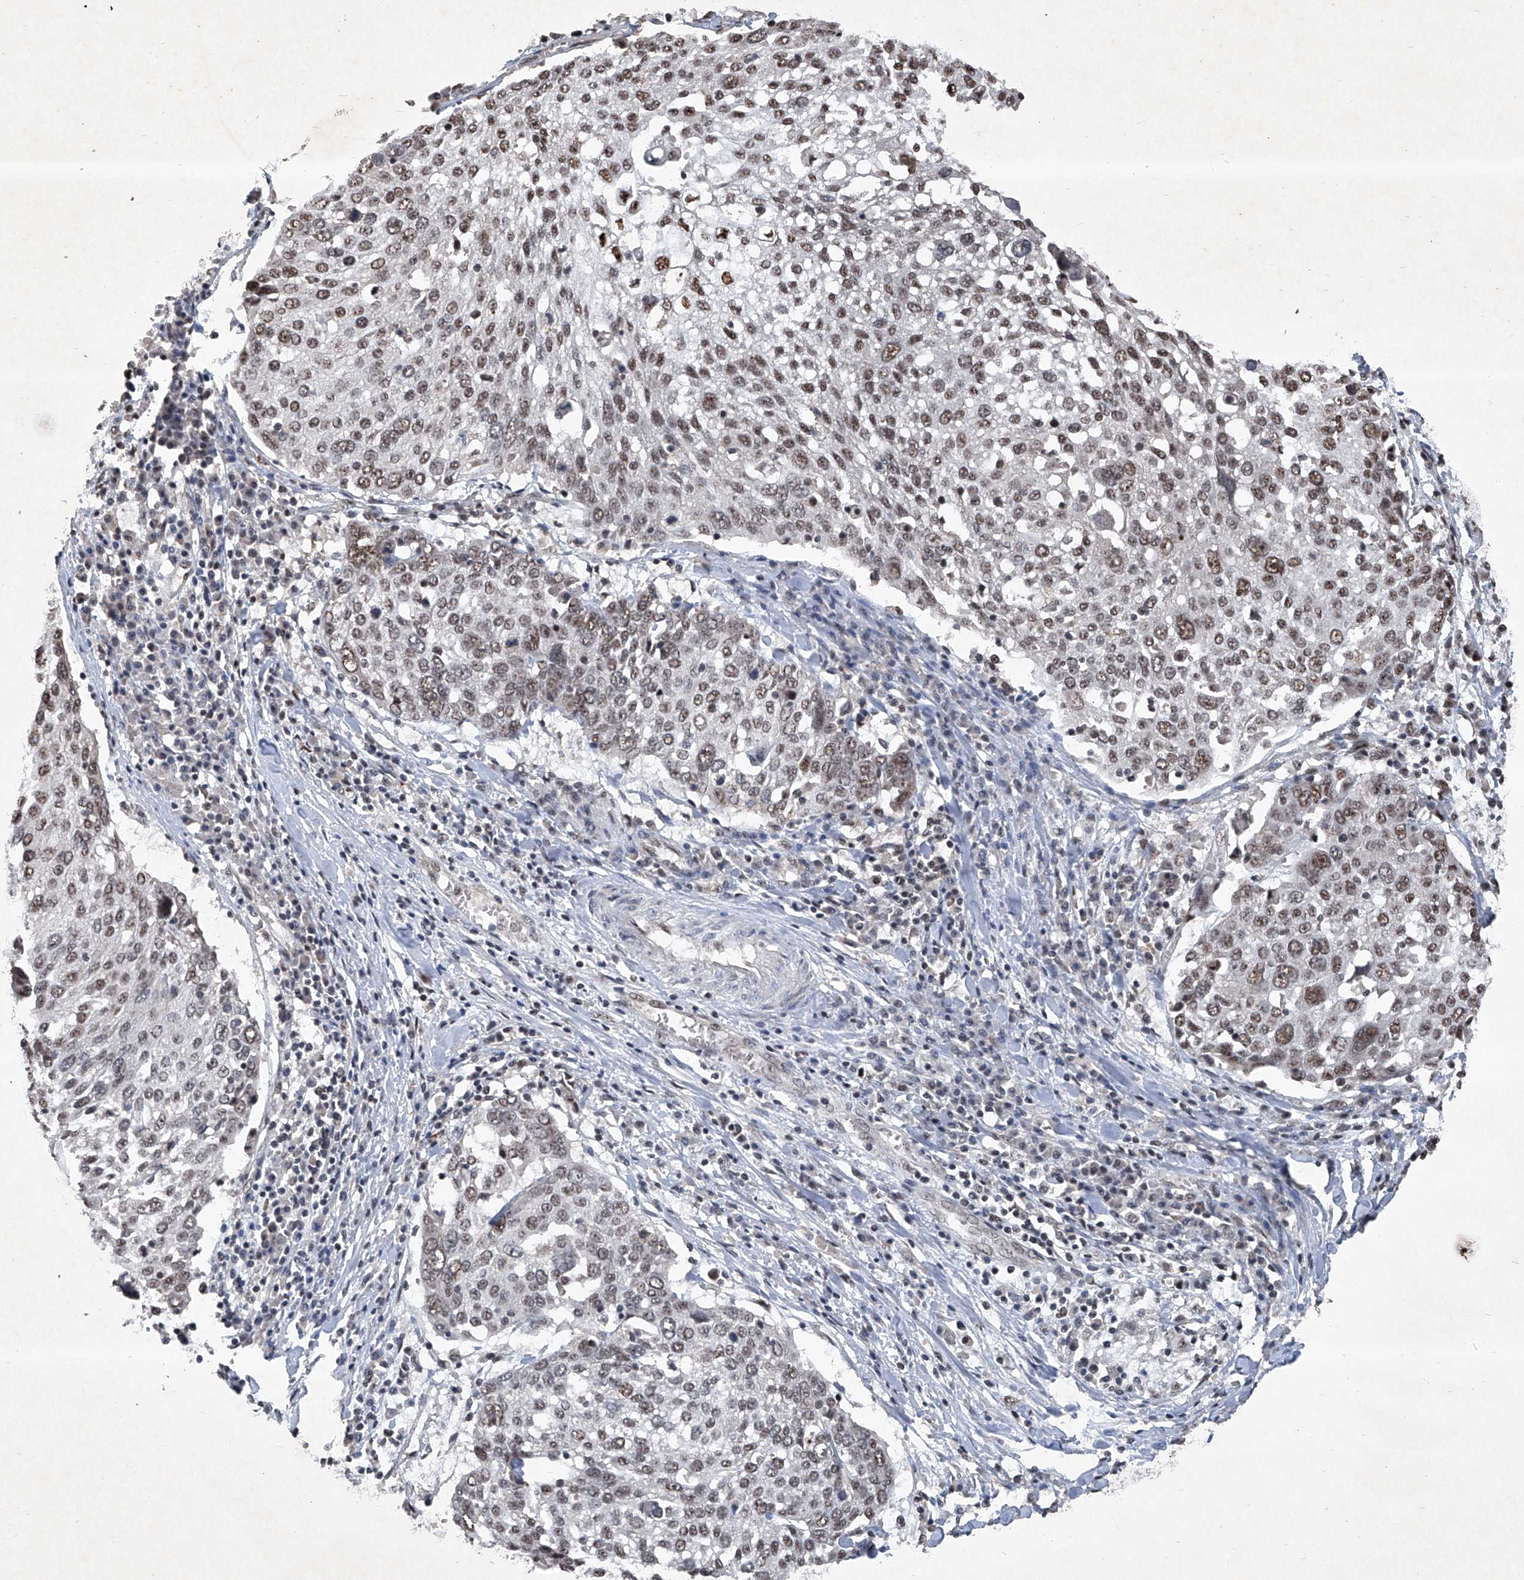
{"staining": {"intensity": "moderate", "quantity": ">75%", "location": "nuclear"}, "tissue": "lung cancer", "cell_type": "Tumor cells", "image_type": "cancer", "snomed": [{"axis": "morphology", "description": "Squamous cell carcinoma, NOS"}, {"axis": "topography", "description": "Lung"}], "caption": "Lung squamous cell carcinoma stained with a protein marker demonstrates moderate staining in tumor cells.", "gene": "DDX39B", "patient": {"sex": "male", "age": 65}}